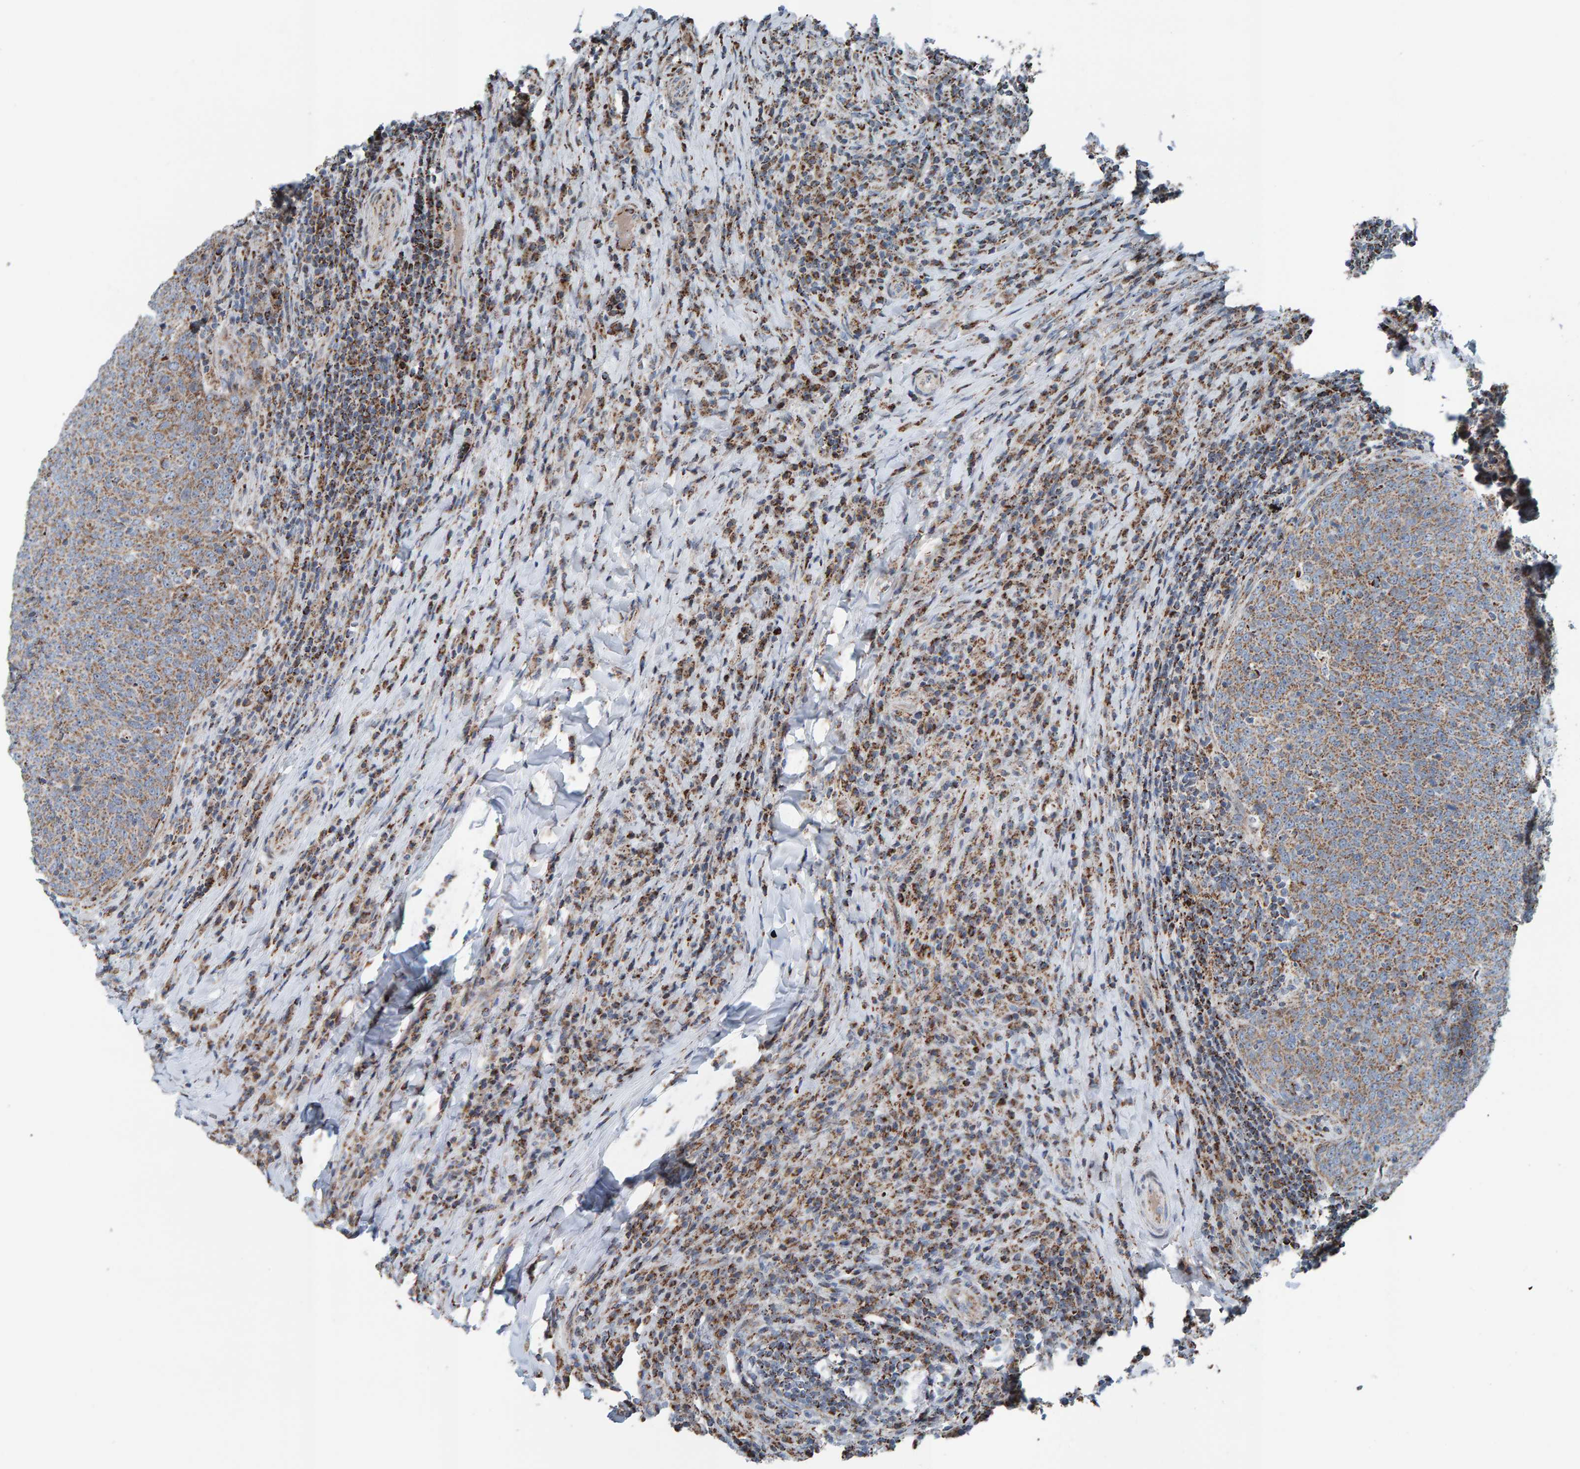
{"staining": {"intensity": "moderate", "quantity": ">75%", "location": "cytoplasmic/membranous"}, "tissue": "head and neck cancer", "cell_type": "Tumor cells", "image_type": "cancer", "snomed": [{"axis": "morphology", "description": "Squamous cell carcinoma, NOS"}, {"axis": "morphology", "description": "Squamous cell carcinoma, metastatic, NOS"}, {"axis": "topography", "description": "Lymph node"}, {"axis": "topography", "description": "Head-Neck"}], "caption": "Immunohistochemistry micrograph of human squamous cell carcinoma (head and neck) stained for a protein (brown), which shows medium levels of moderate cytoplasmic/membranous positivity in about >75% of tumor cells.", "gene": "ZNF48", "patient": {"sex": "male", "age": 62}}